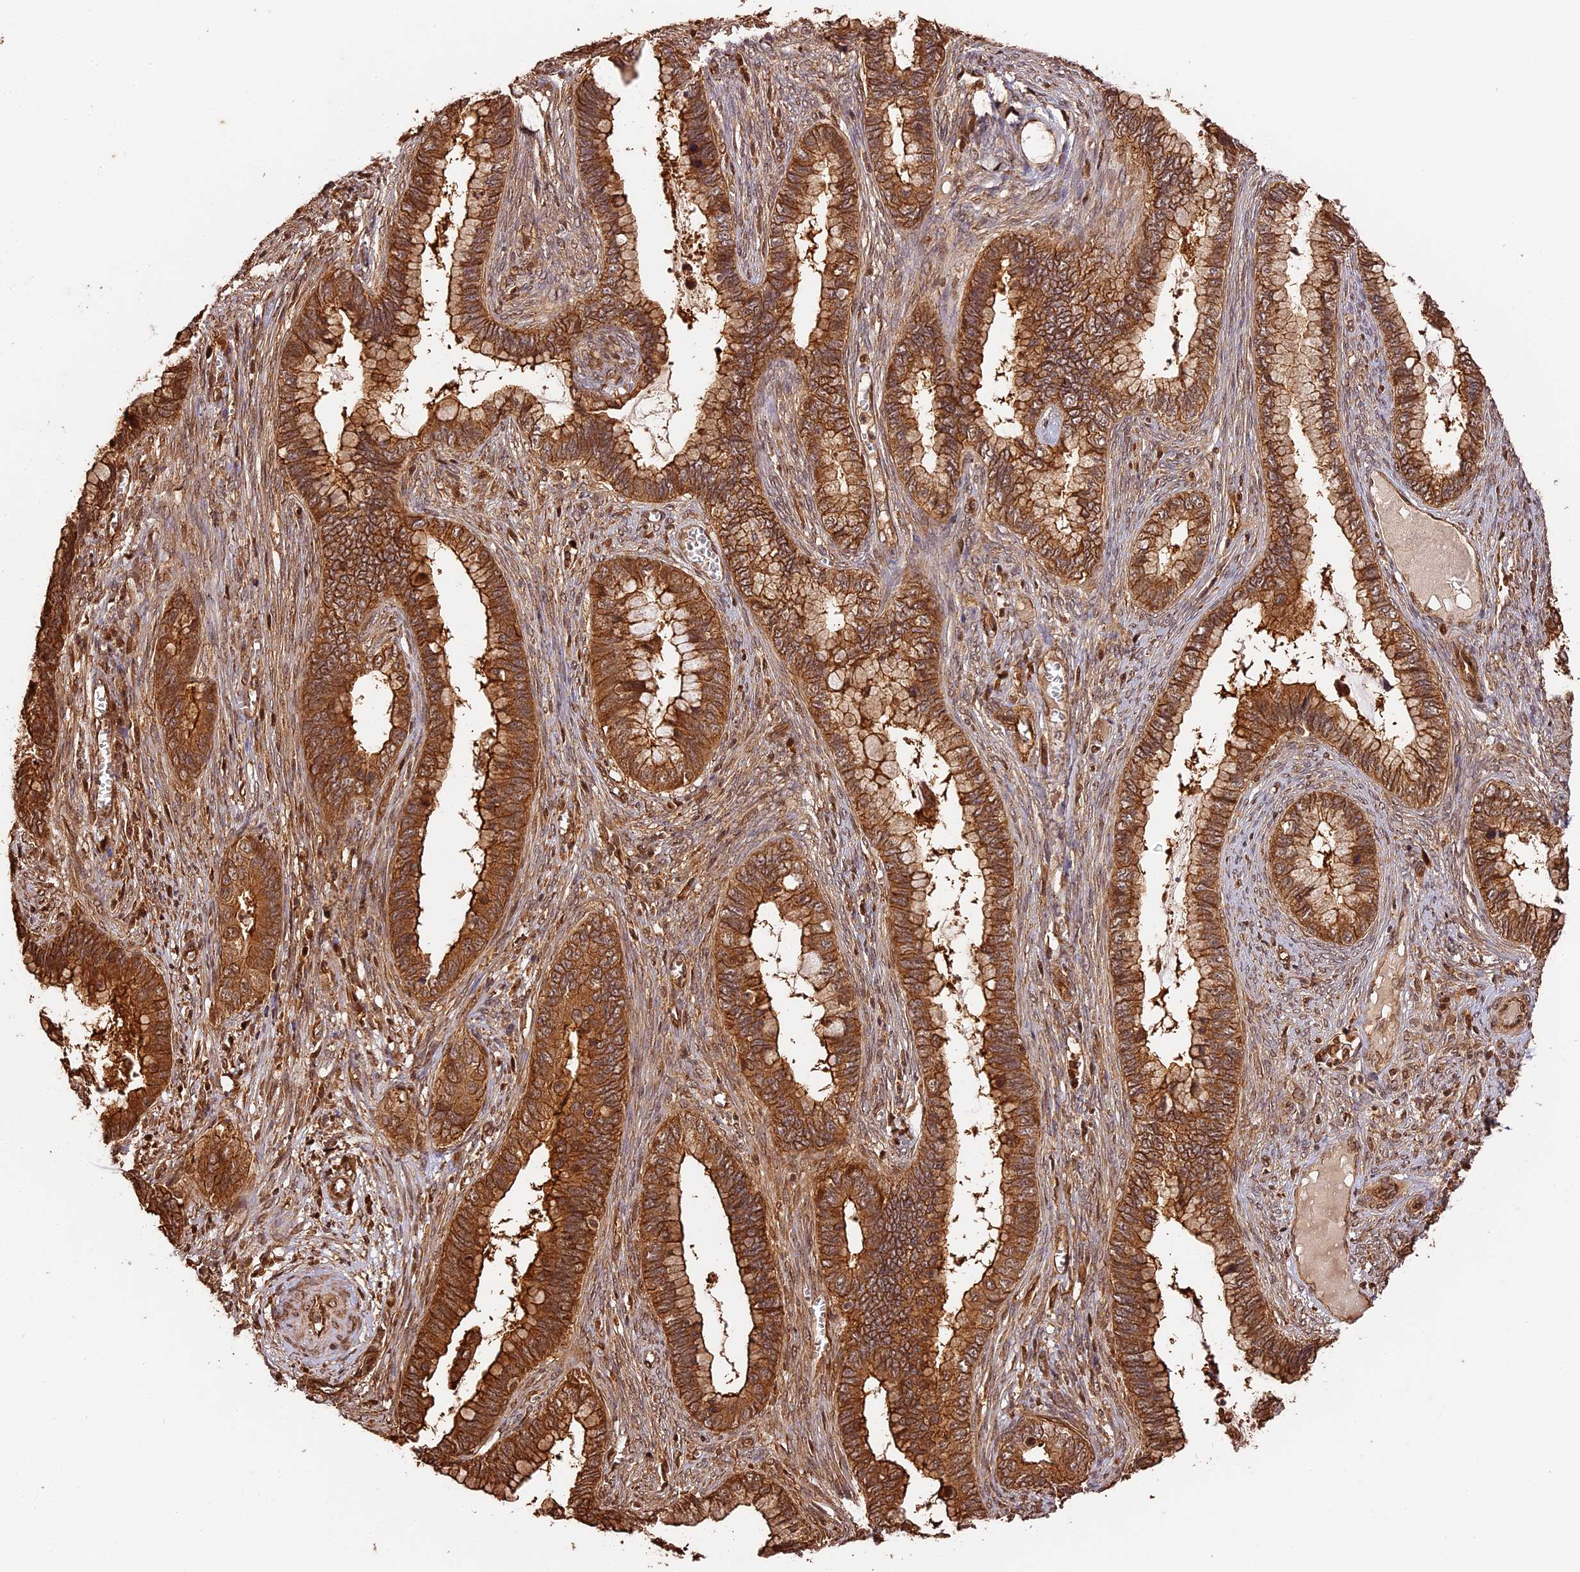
{"staining": {"intensity": "strong", "quantity": ">75%", "location": "cytoplasmic/membranous"}, "tissue": "cervical cancer", "cell_type": "Tumor cells", "image_type": "cancer", "snomed": [{"axis": "morphology", "description": "Adenocarcinoma, NOS"}, {"axis": "topography", "description": "Cervix"}], "caption": "Protein staining by immunohistochemistry exhibits strong cytoplasmic/membranous staining in about >75% of tumor cells in adenocarcinoma (cervical). Using DAB (3,3'-diaminobenzidine) (brown) and hematoxylin (blue) stains, captured at high magnification using brightfield microscopy.", "gene": "PPP1R37", "patient": {"sex": "female", "age": 44}}